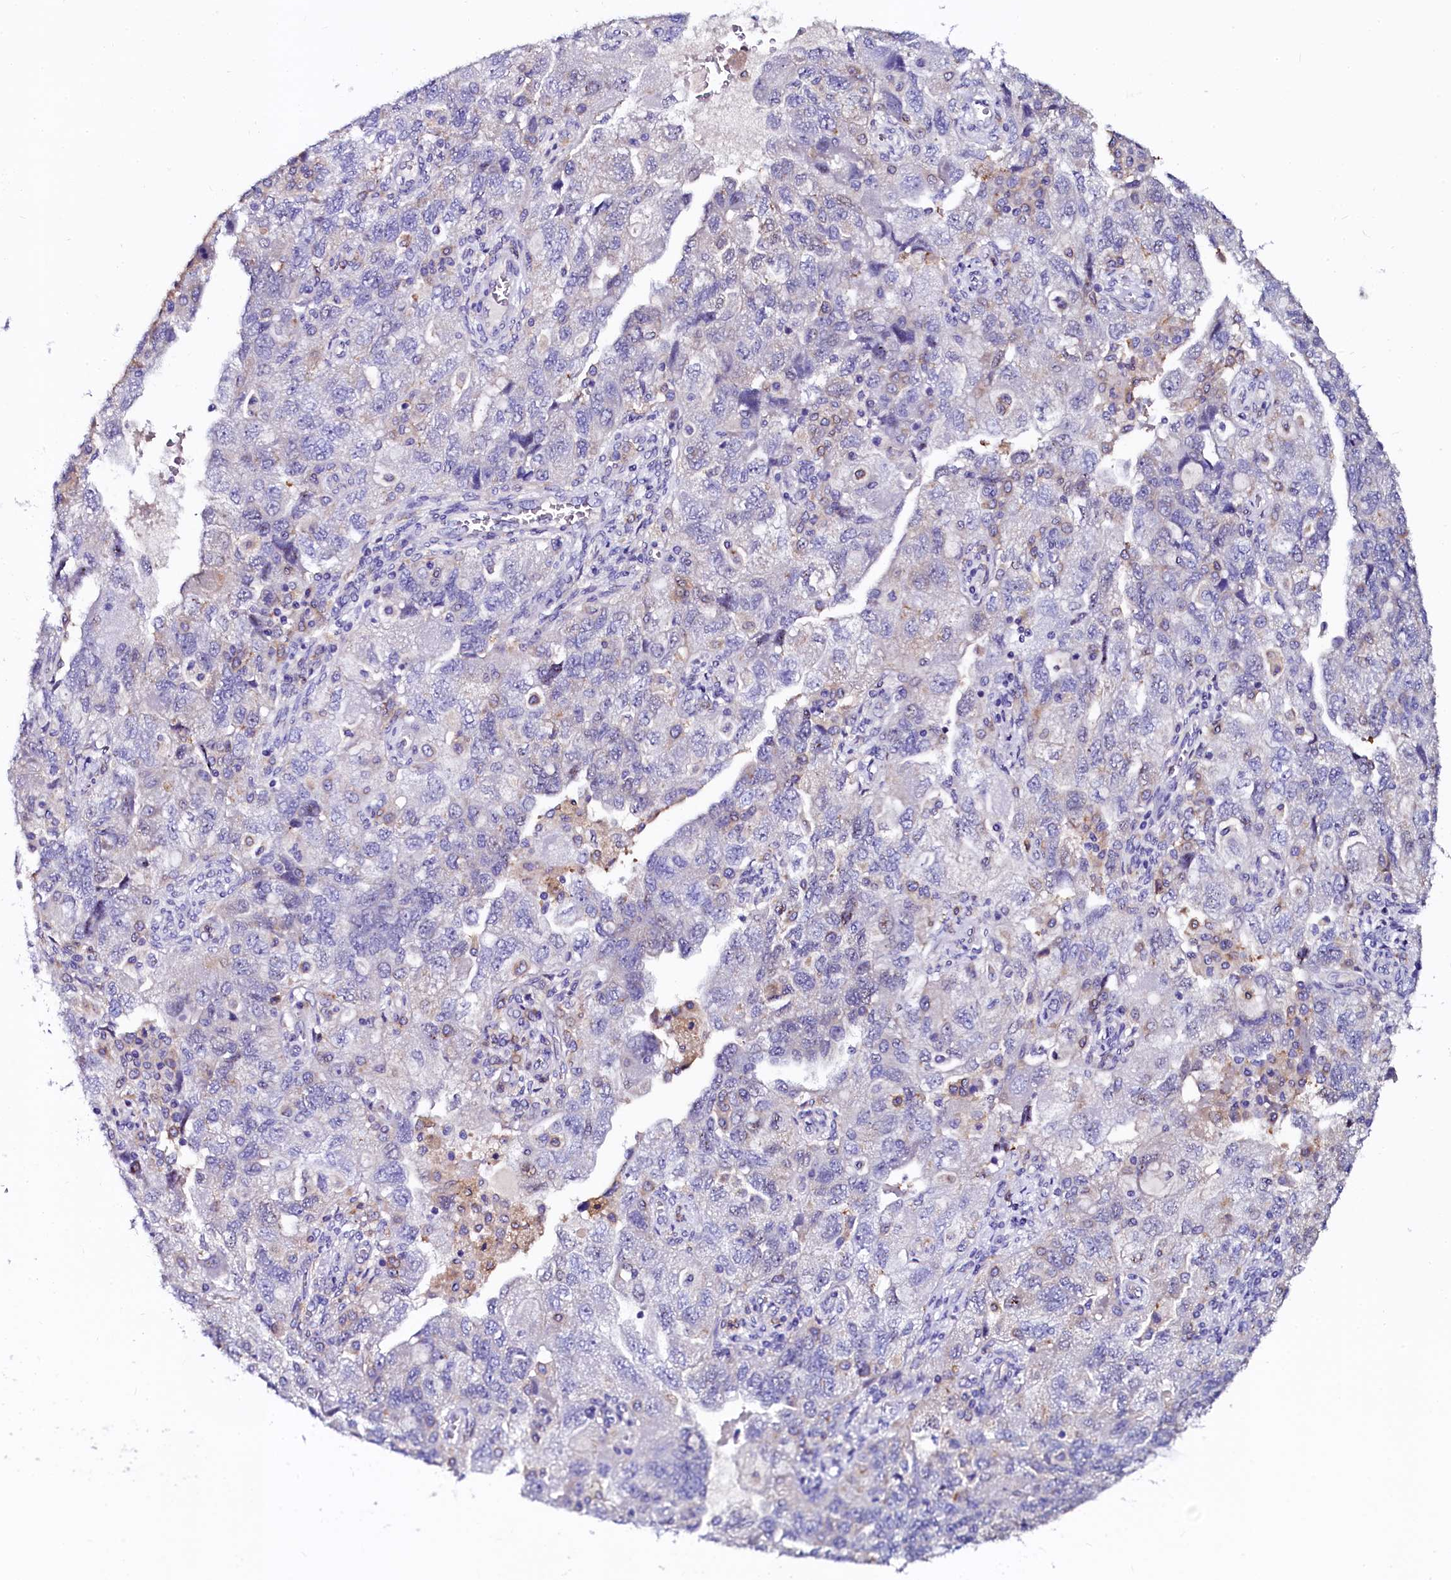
{"staining": {"intensity": "weak", "quantity": "<25%", "location": "cytoplasmic/membranous"}, "tissue": "ovarian cancer", "cell_type": "Tumor cells", "image_type": "cancer", "snomed": [{"axis": "morphology", "description": "Carcinoma, NOS"}, {"axis": "morphology", "description": "Cystadenocarcinoma, serous, NOS"}, {"axis": "topography", "description": "Ovary"}], "caption": "Human ovarian cancer (carcinoma) stained for a protein using immunohistochemistry (IHC) demonstrates no positivity in tumor cells.", "gene": "OTOL1", "patient": {"sex": "female", "age": 69}}